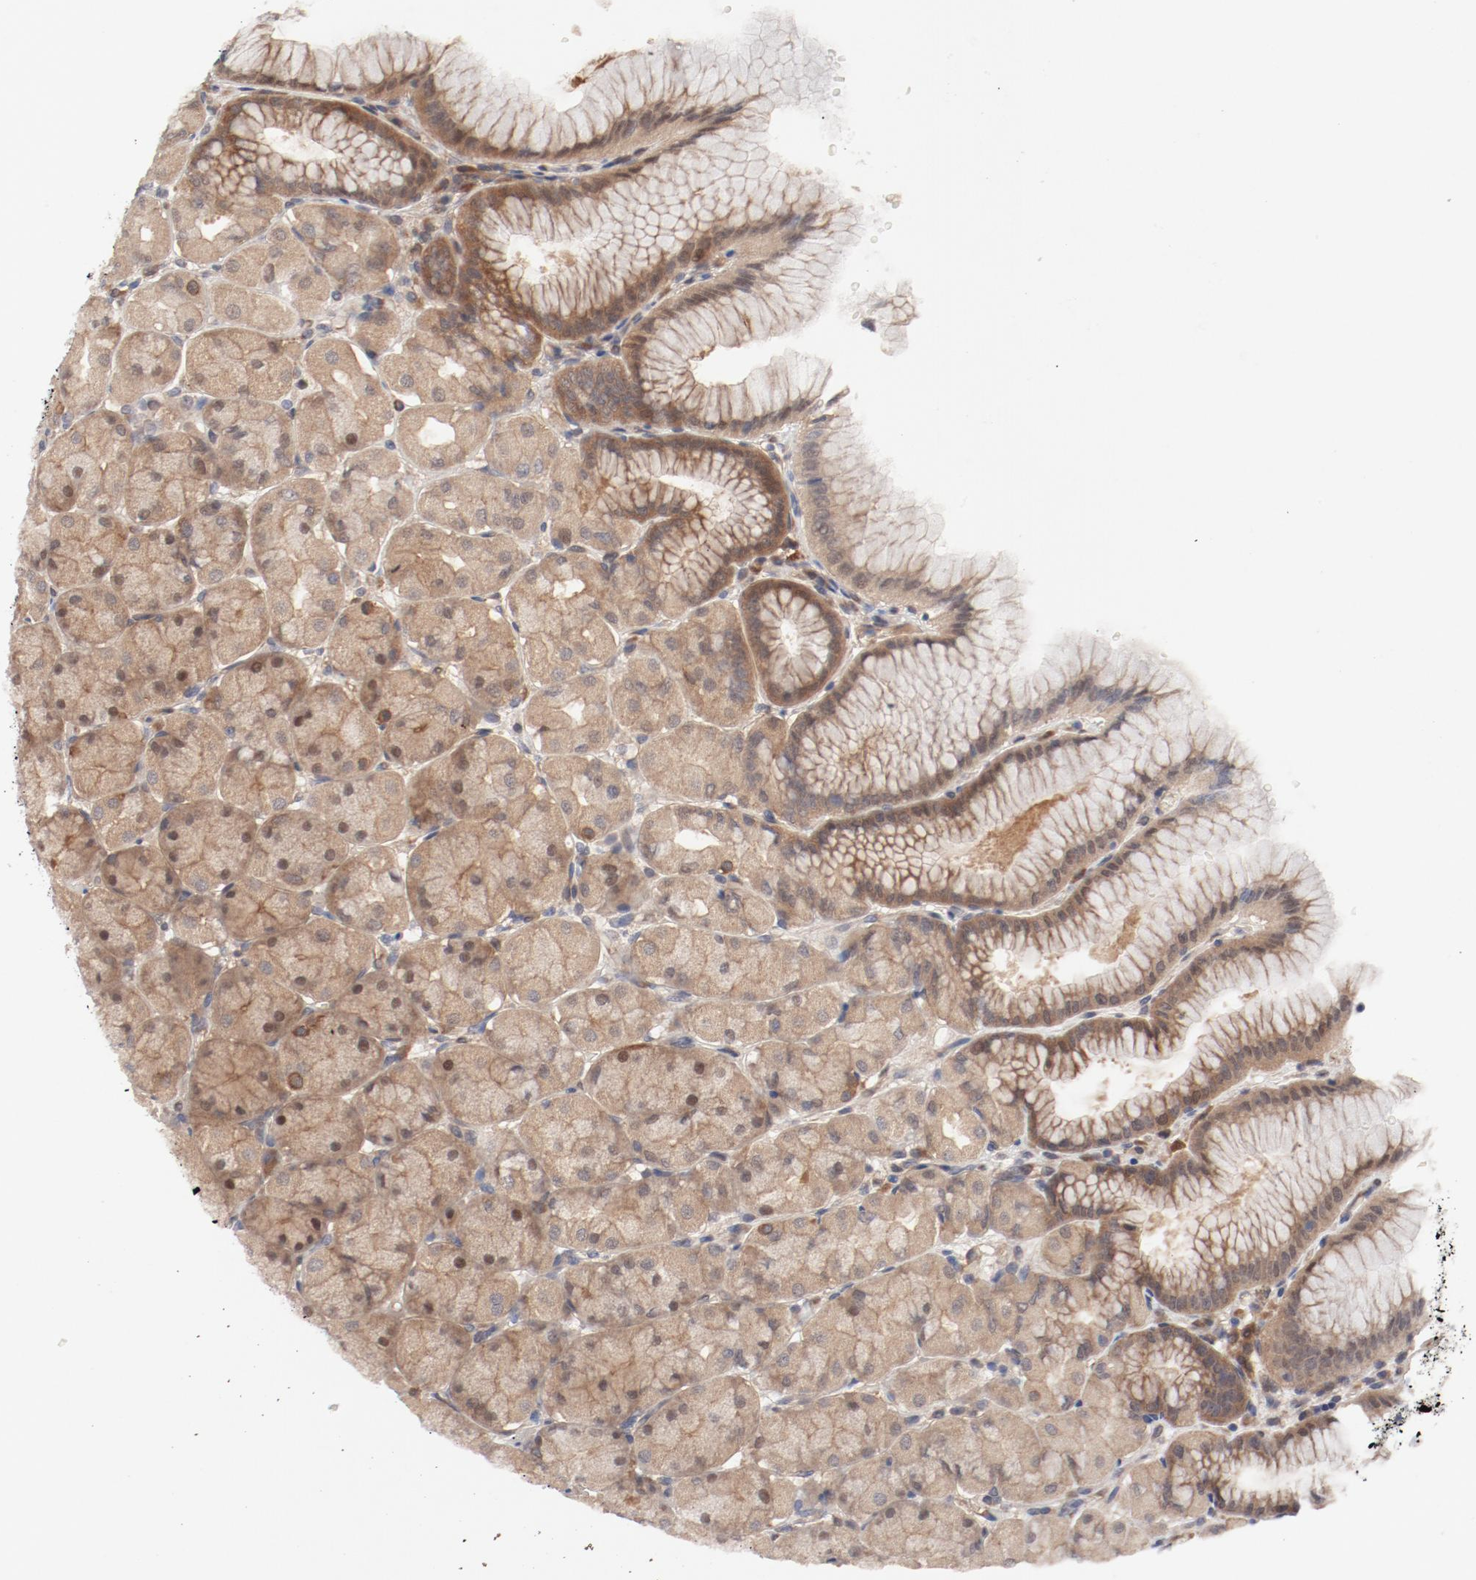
{"staining": {"intensity": "moderate", "quantity": "25%-75%", "location": "cytoplasmic/membranous"}, "tissue": "stomach", "cell_type": "Glandular cells", "image_type": "normal", "snomed": [{"axis": "morphology", "description": "Normal tissue, NOS"}, {"axis": "topography", "description": "Stomach, upper"}], "caption": "Protein analysis of normal stomach exhibits moderate cytoplasmic/membranous expression in approximately 25%-75% of glandular cells. (DAB IHC with brightfield microscopy, high magnification).", "gene": "PITPNM2", "patient": {"sex": "female", "age": 56}}